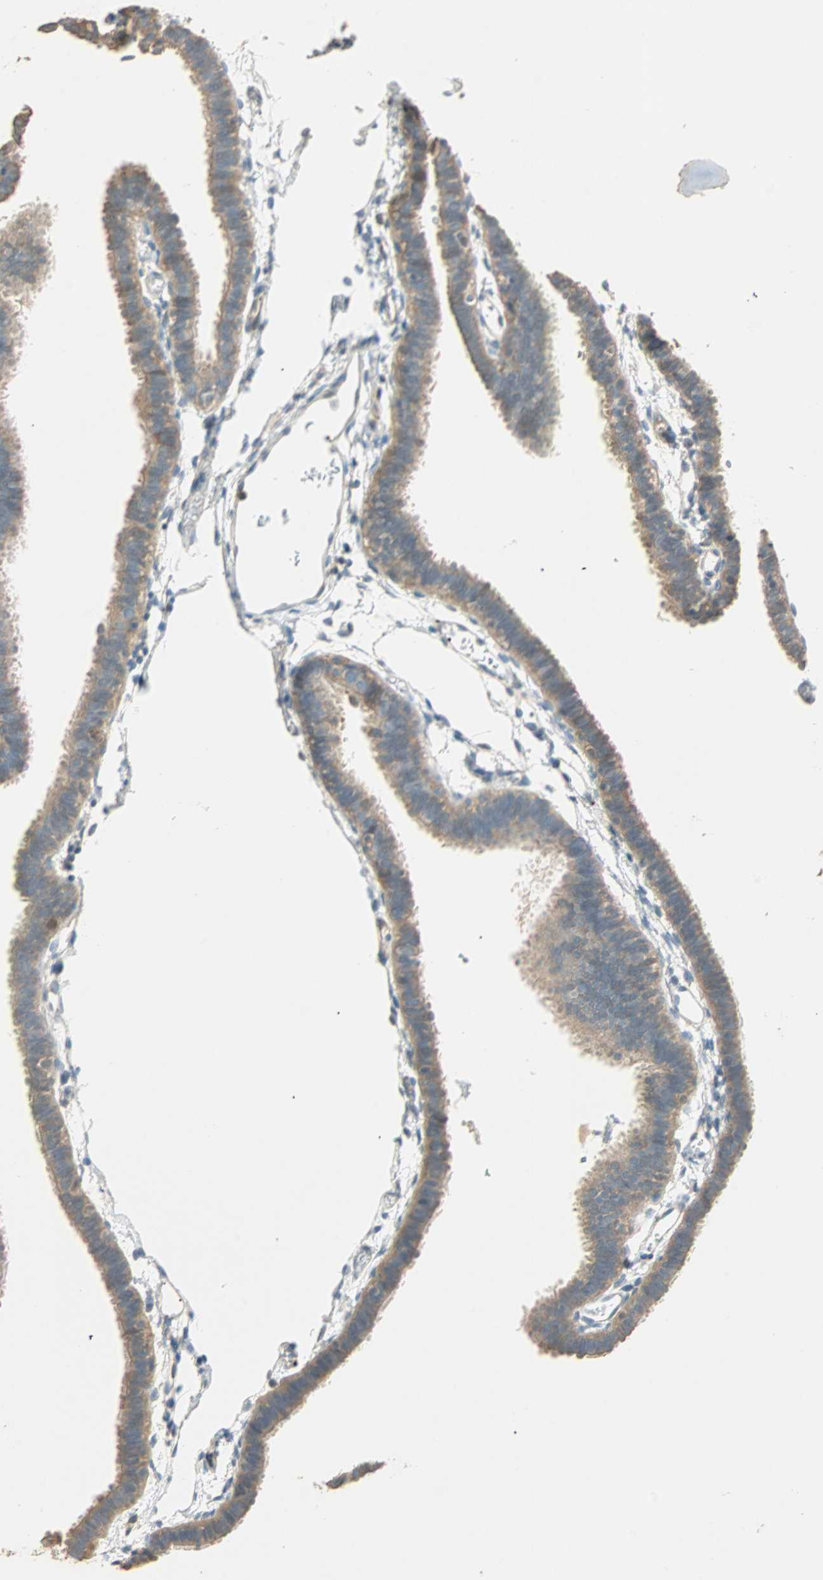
{"staining": {"intensity": "weak", "quantity": ">75%", "location": "cytoplasmic/membranous"}, "tissue": "fallopian tube", "cell_type": "Glandular cells", "image_type": "normal", "snomed": [{"axis": "morphology", "description": "Normal tissue, NOS"}, {"axis": "topography", "description": "Fallopian tube"}], "caption": "This histopathology image reveals benign fallopian tube stained with IHC to label a protein in brown. The cytoplasmic/membranous of glandular cells show weak positivity for the protein. Nuclei are counter-stained blue.", "gene": "RAD18", "patient": {"sex": "female", "age": 29}}